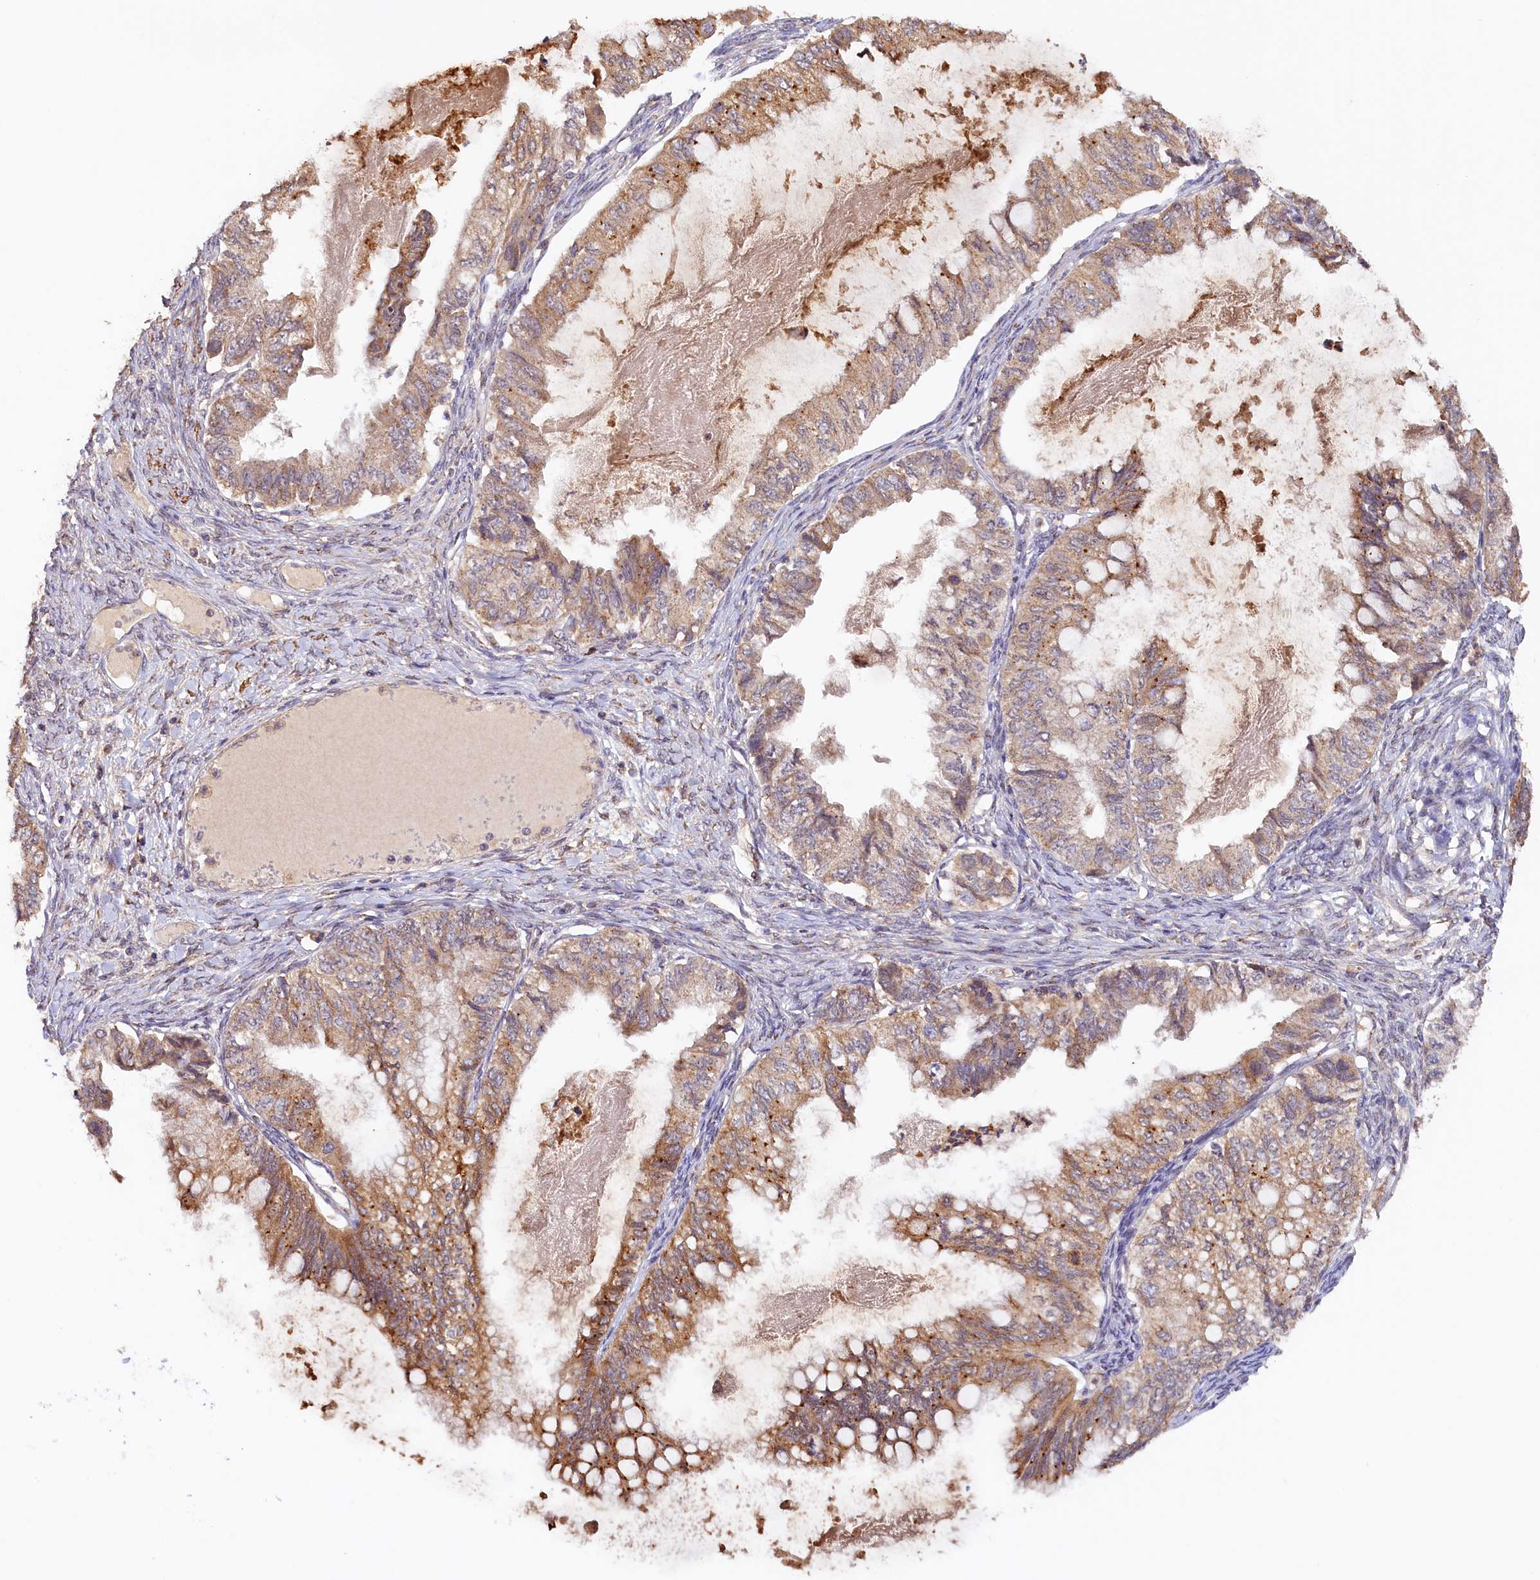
{"staining": {"intensity": "moderate", "quantity": ">75%", "location": "cytoplasmic/membranous"}, "tissue": "ovarian cancer", "cell_type": "Tumor cells", "image_type": "cancer", "snomed": [{"axis": "morphology", "description": "Cystadenocarcinoma, mucinous, NOS"}, {"axis": "topography", "description": "Ovary"}], "caption": "IHC photomicrograph of ovarian cancer stained for a protein (brown), which exhibits medium levels of moderate cytoplasmic/membranous staining in approximately >75% of tumor cells.", "gene": "TANGO6", "patient": {"sex": "female", "age": 80}}